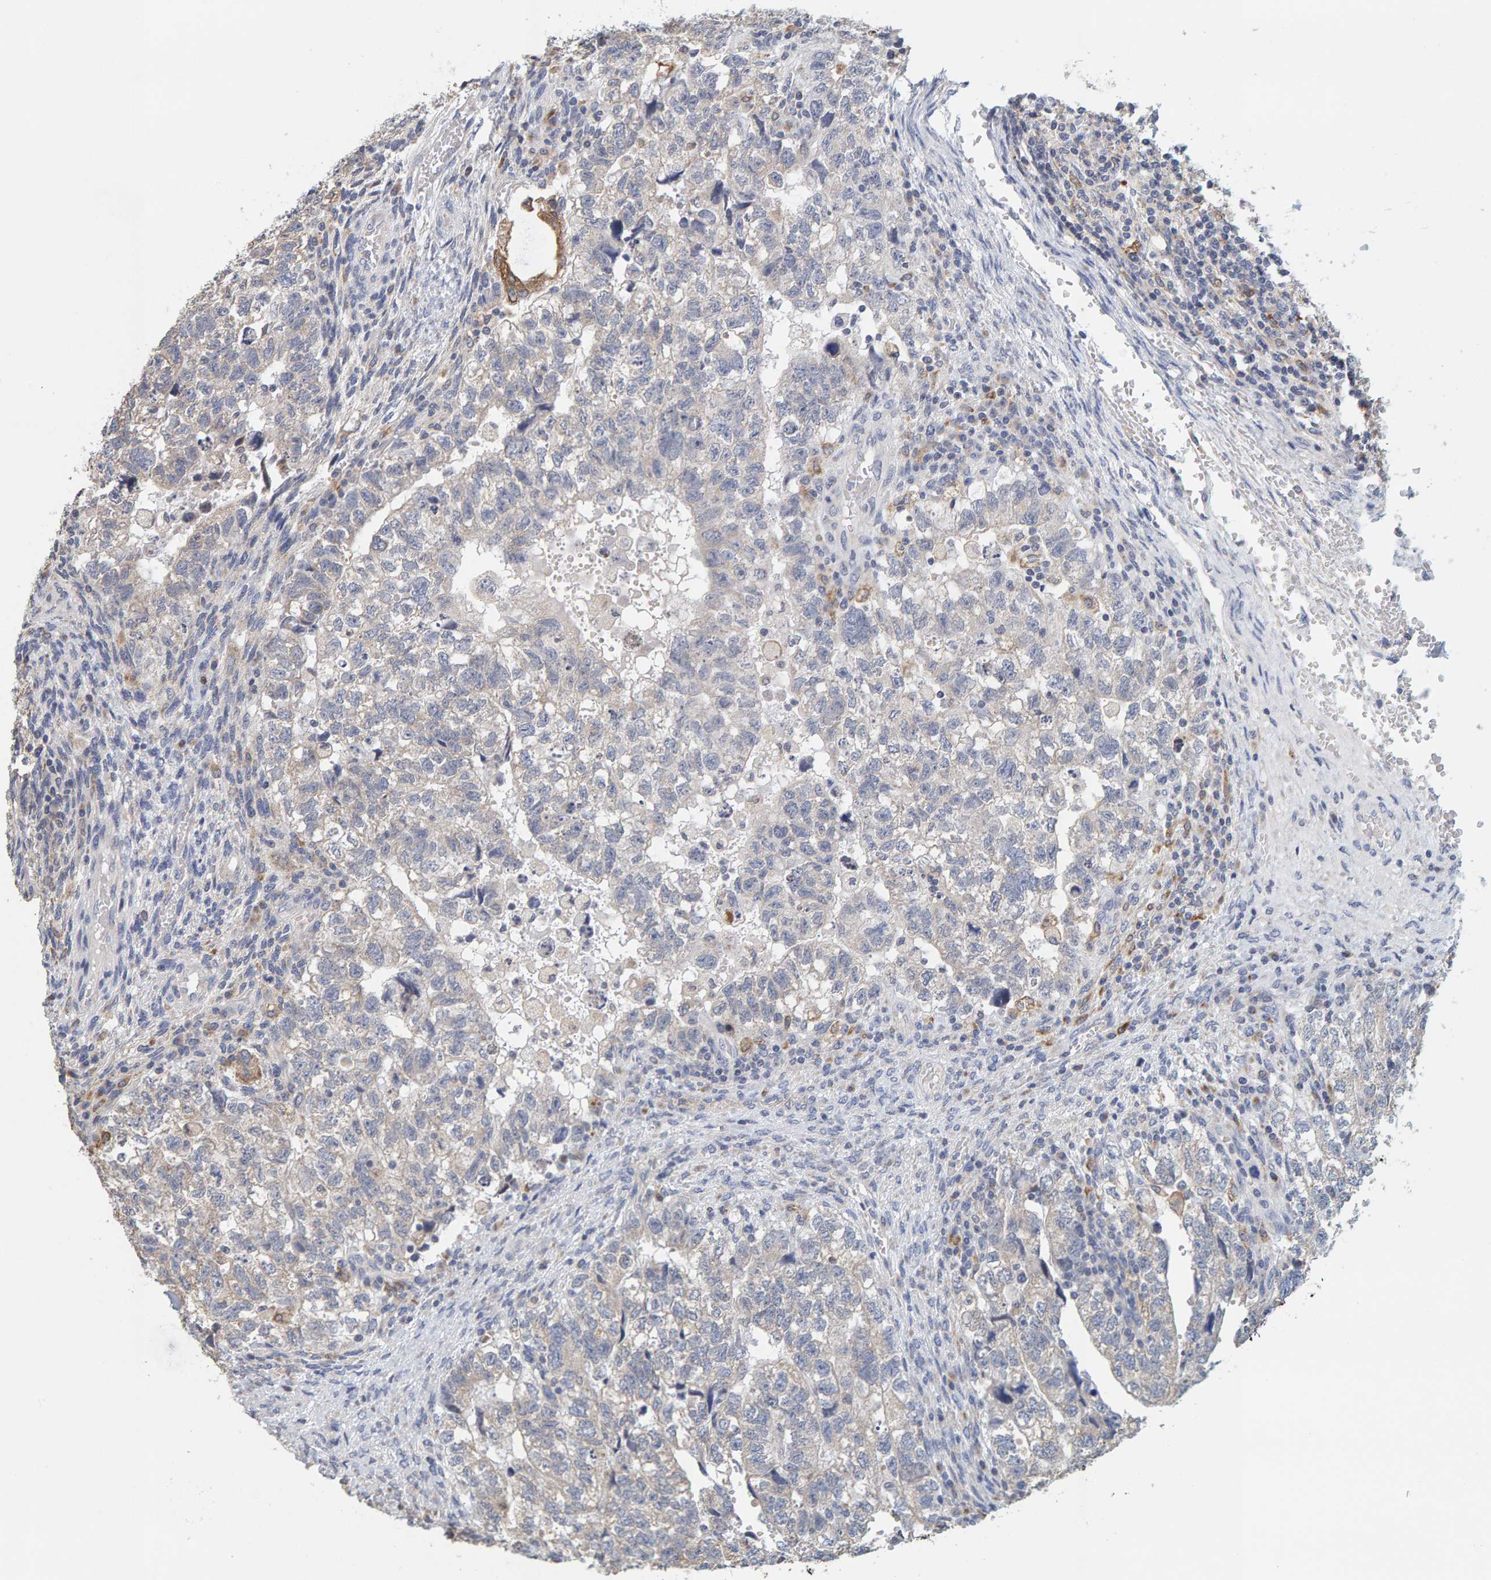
{"staining": {"intensity": "negative", "quantity": "none", "location": "none"}, "tissue": "testis cancer", "cell_type": "Tumor cells", "image_type": "cancer", "snomed": [{"axis": "morphology", "description": "Carcinoma, Embryonal, NOS"}, {"axis": "topography", "description": "Testis"}], "caption": "Immunohistochemical staining of human embryonal carcinoma (testis) exhibits no significant expression in tumor cells. (DAB immunohistochemistry (IHC), high magnification).", "gene": "SGPL1", "patient": {"sex": "male", "age": 36}}